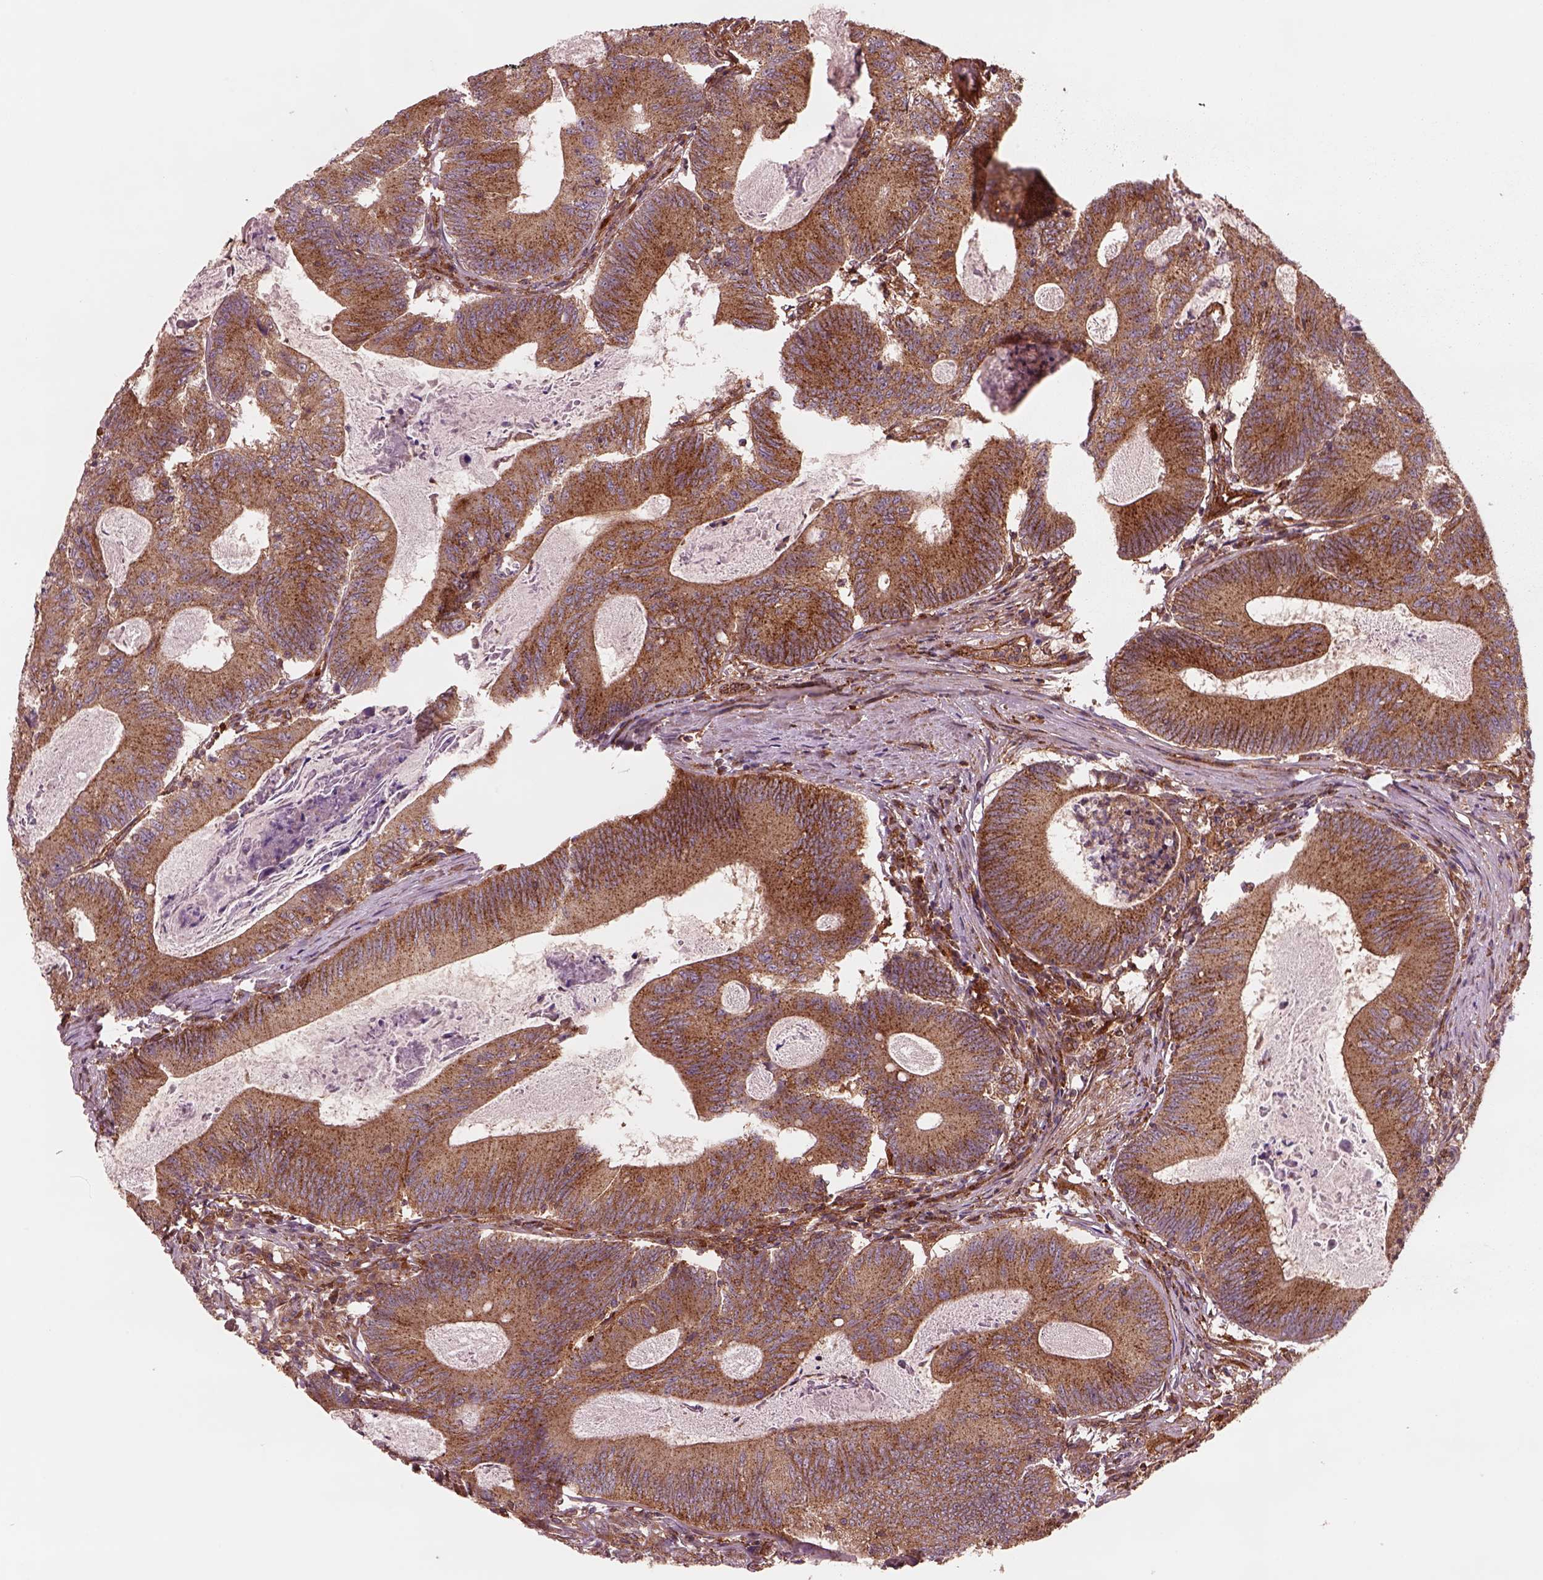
{"staining": {"intensity": "strong", "quantity": ">75%", "location": "cytoplasmic/membranous"}, "tissue": "colorectal cancer", "cell_type": "Tumor cells", "image_type": "cancer", "snomed": [{"axis": "morphology", "description": "Adenocarcinoma, NOS"}, {"axis": "topography", "description": "Colon"}], "caption": "A photomicrograph showing strong cytoplasmic/membranous expression in approximately >75% of tumor cells in colorectal cancer, as visualized by brown immunohistochemical staining.", "gene": "WASHC2A", "patient": {"sex": "female", "age": 70}}